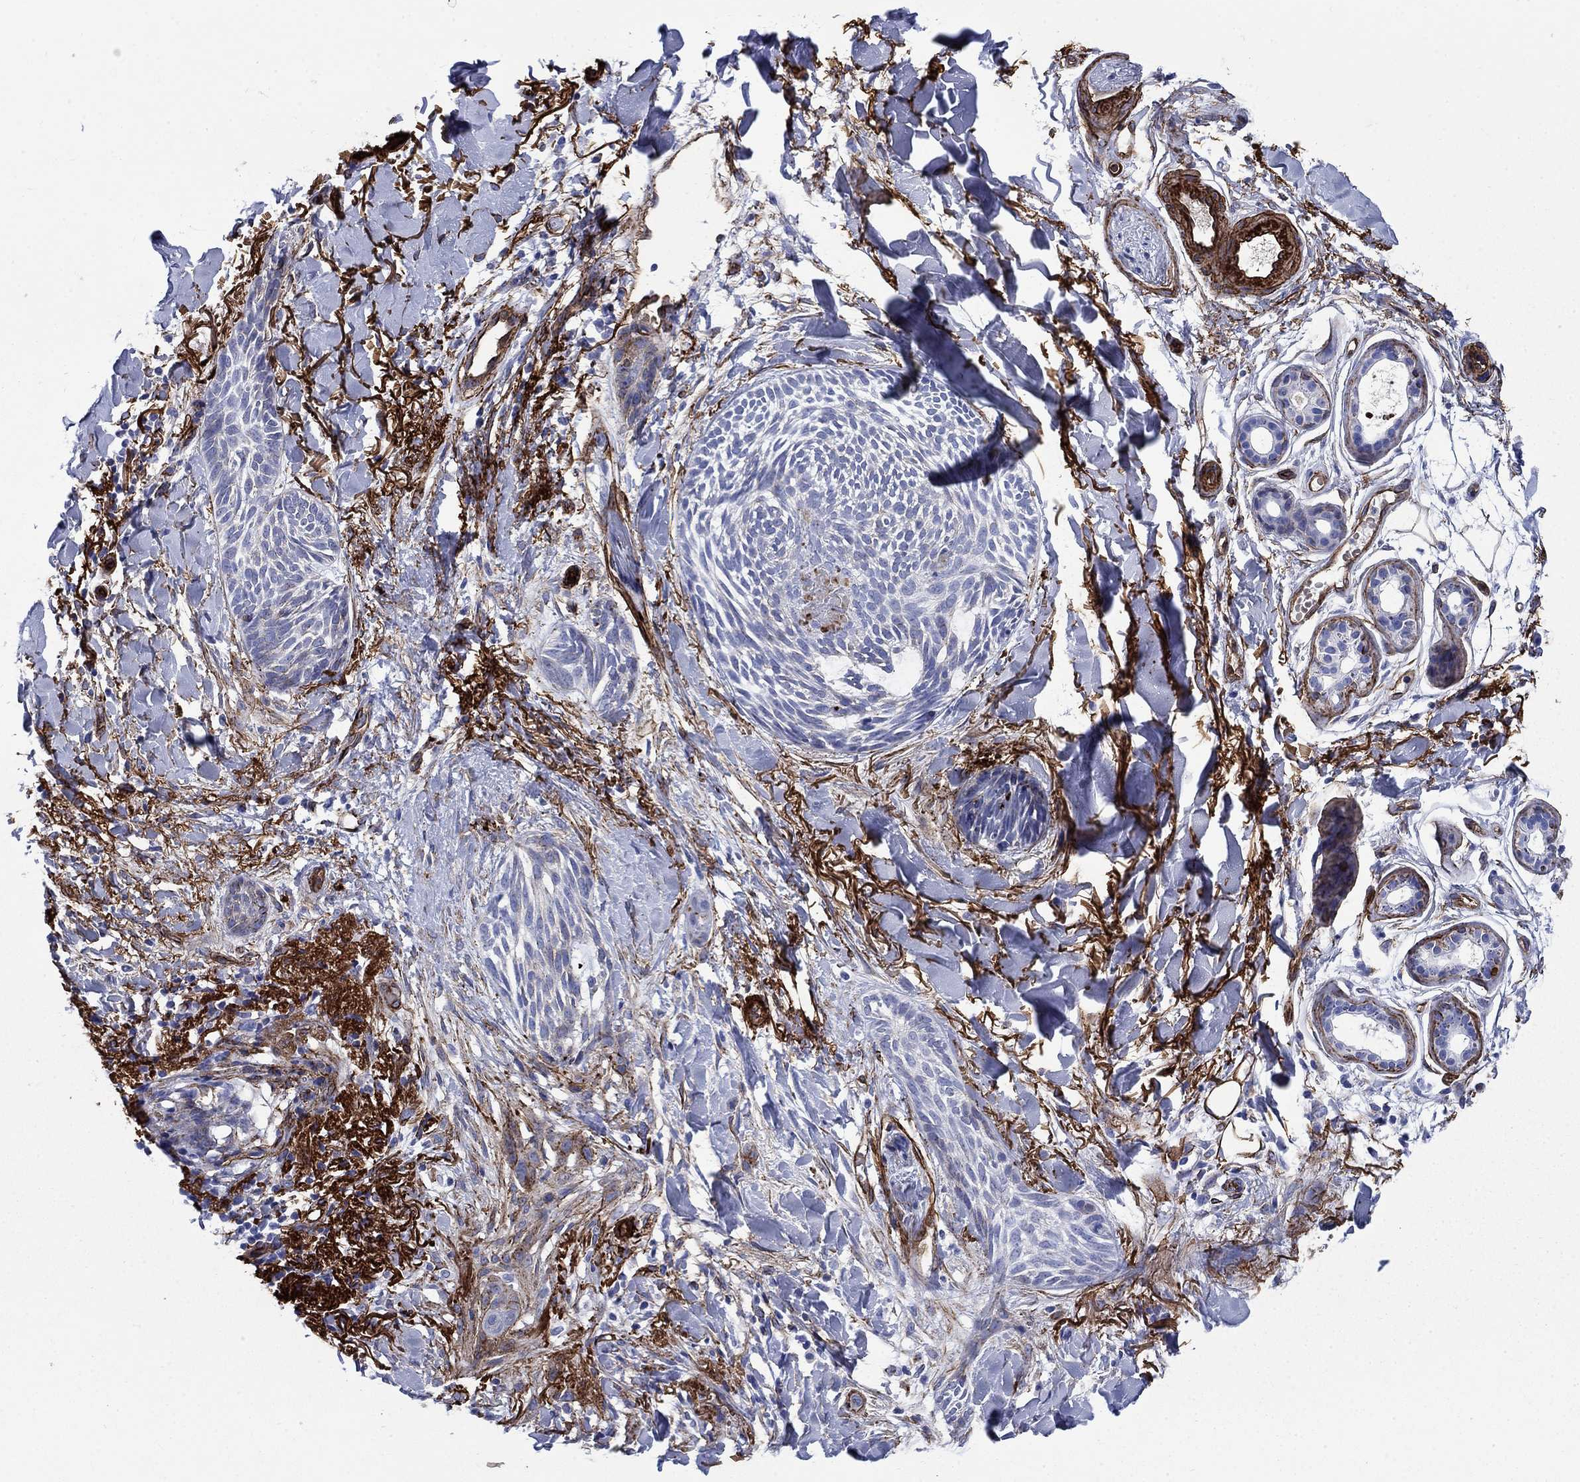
{"staining": {"intensity": "negative", "quantity": "none", "location": "none"}, "tissue": "skin cancer", "cell_type": "Tumor cells", "image_type": "cancer", "snomed": [{"axis": "morphology", "description": "Normal tissue, NOS"}, {"axis": "morphology", "description": "Basal cell carcinoma"}, {"axis": "topography", "description": "Skin"}], "caption": "The photomicrograph demonstrates no staining of tumor cells in skin cancer (basal cell carcinoma).", "gene": "VTN", "patient": {"sex": "male", "age": 84}}